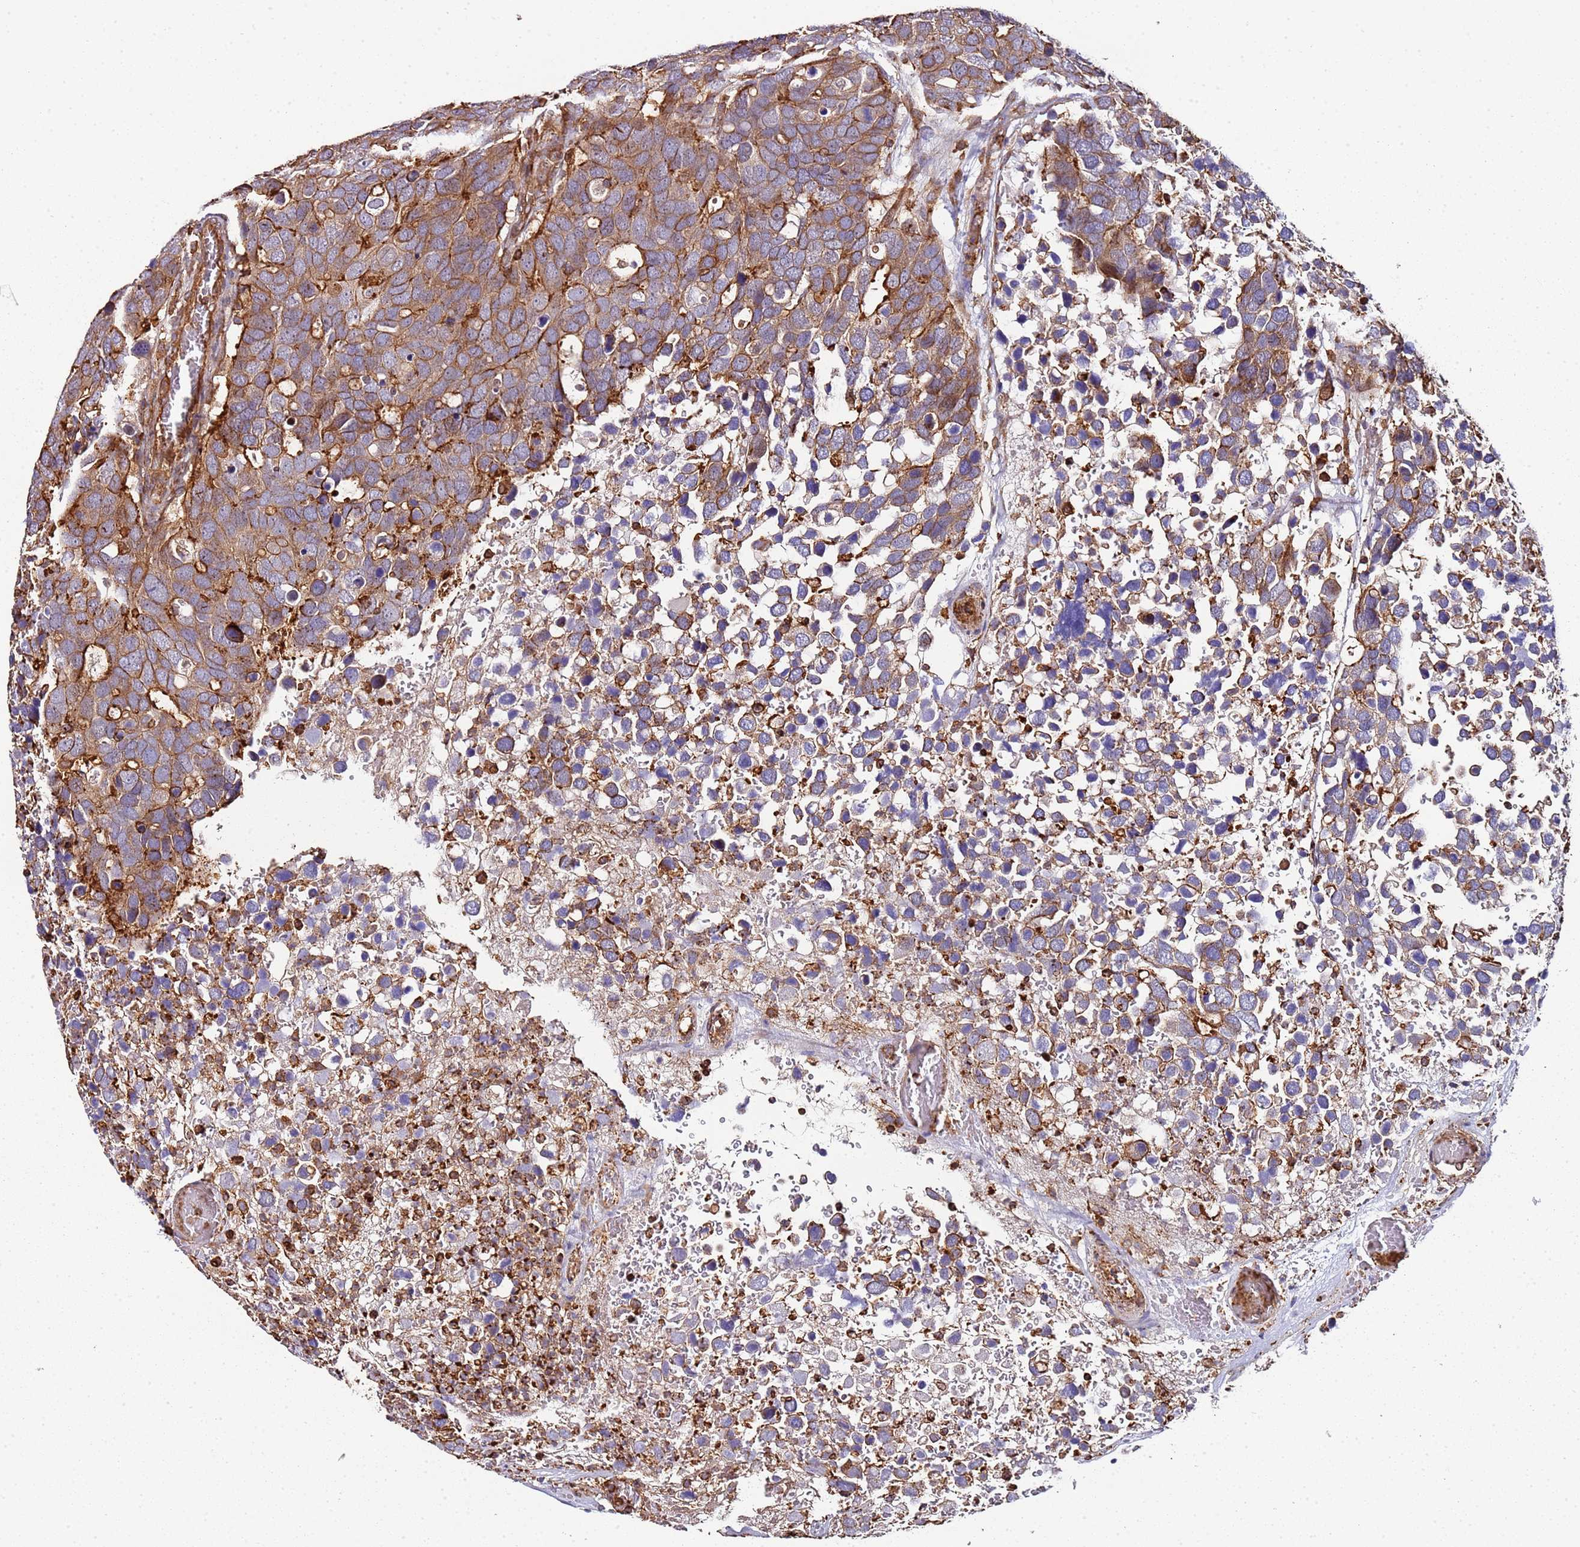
{"staining": {"intensity": "moderate", "quantity": ">75%", "location": "cytoplasmic/membranous"}, "tissue": "breast cancer", "cell_type": "Tumor cells", "image_type": "cancer", "snomed": [{"axis": "morphology", "description": "Duct carcinoma"}, {"axis": "topography", "description": "Breast"}], "caption": "Protein staining shows moderate cytoplasmic/membranous positivity in about >75% of tumor cells in breast invasive ductal carcinoma.", "gene": "CYP2U1", "patient": {"sex": "female", "age": 83}}